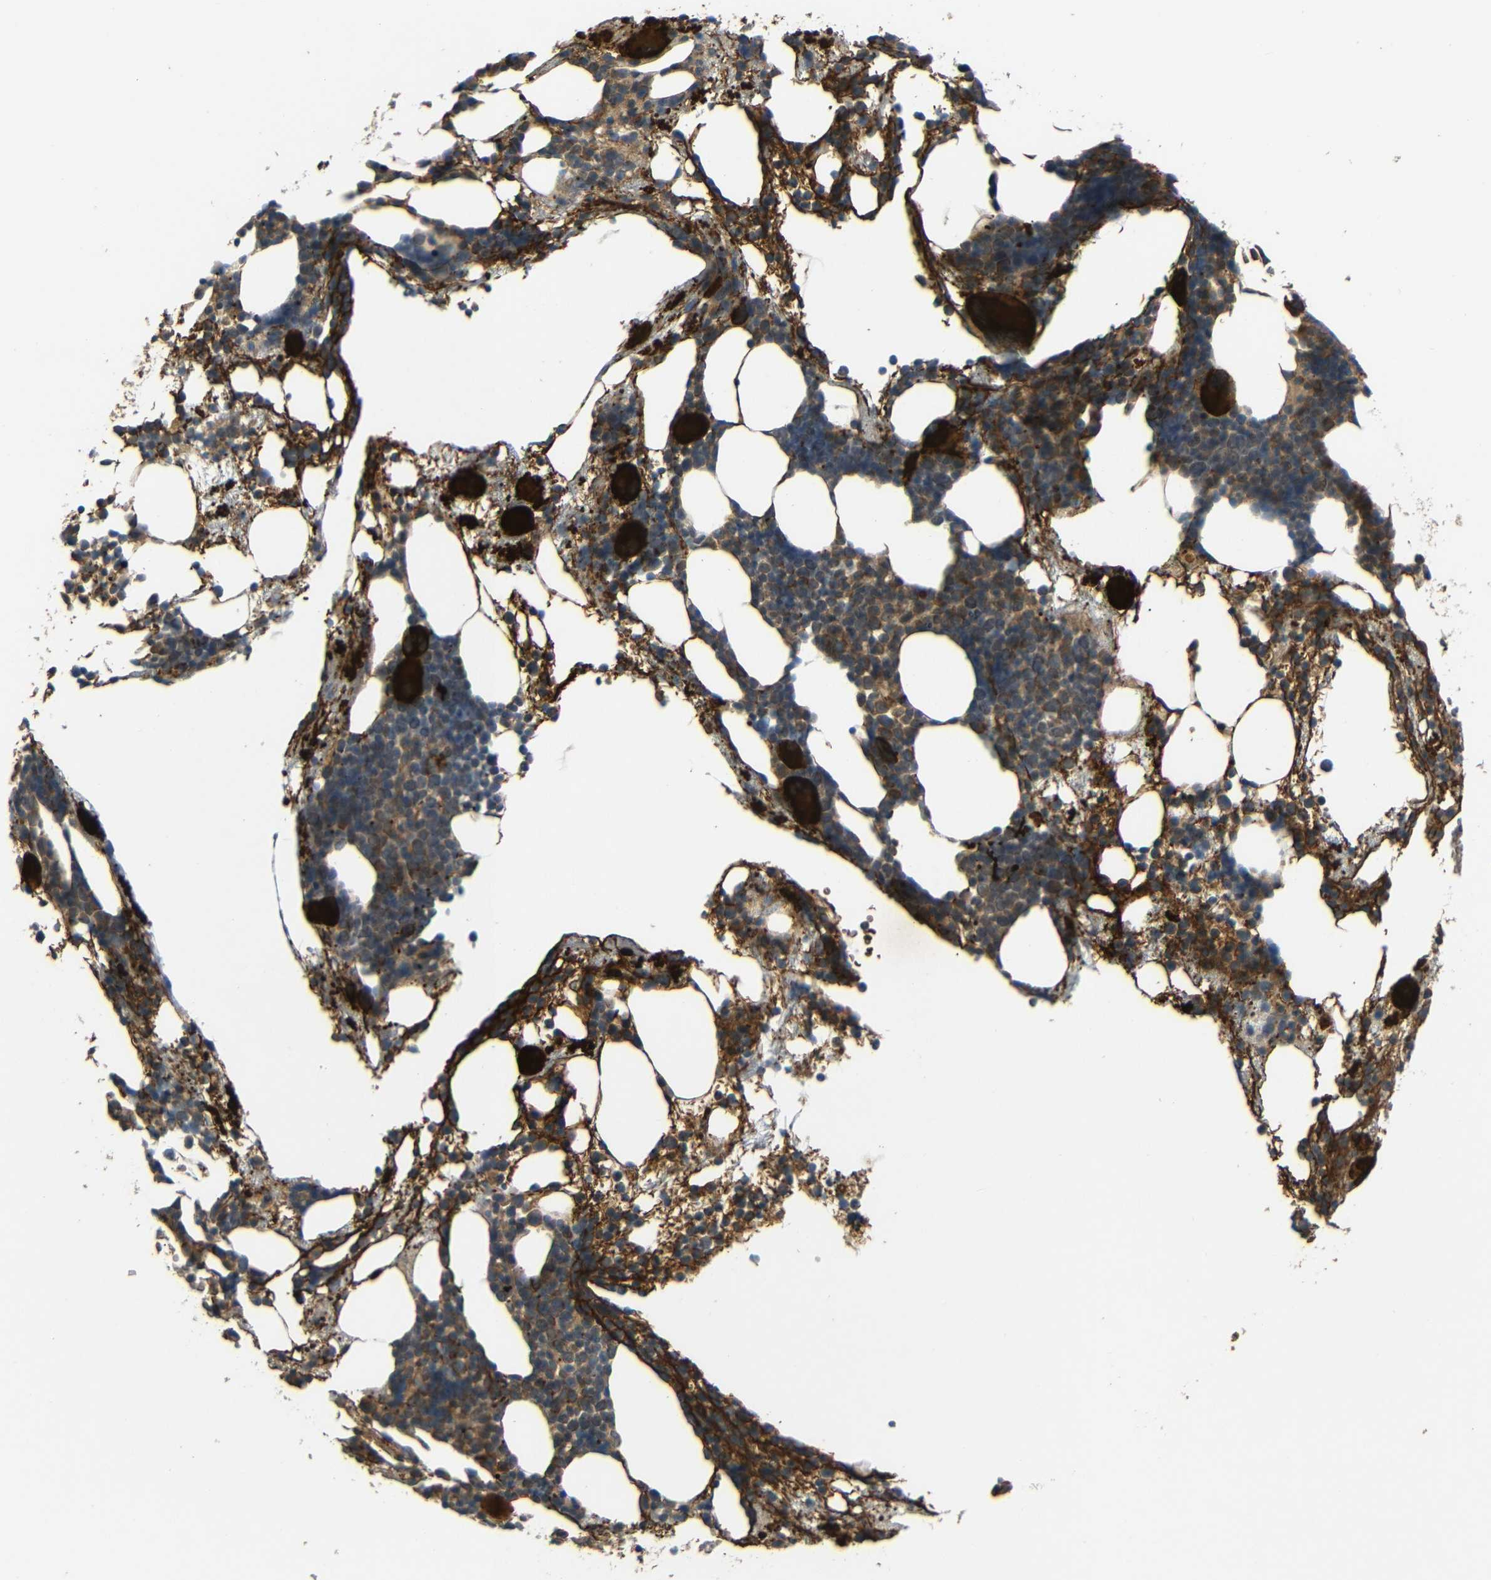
{"staining": {"intensity": "strong", "quantity": "<25%", "location": "cytoplasmic/membranous"}, "tissue": "bone marrow", "cell_type": "Hematopoietic cells", "image_type": "normal", "snomed": [{"axis": "morphology", "description": "Normal tissue, NOS"}, {"axis": "morphology", "description": "Inflammation, NOS"}, {"axis": "topography", "description": "Bone marrow"}], "caption": "Immunohistochemistry (IHC) staining of normal bone marrow, which displays medium levels of strong cytoplasmic/membranous staining in approximately <25% of hematopoietic cells indicating strong cytoplasmic/membranous protein expression. The staining was performed using DAB (brown) for protein detection and nuclei were counterstained in hematoxylin (blue).", "gene": "EPHB2", "patient": {"sex": "female", "age": 76}}